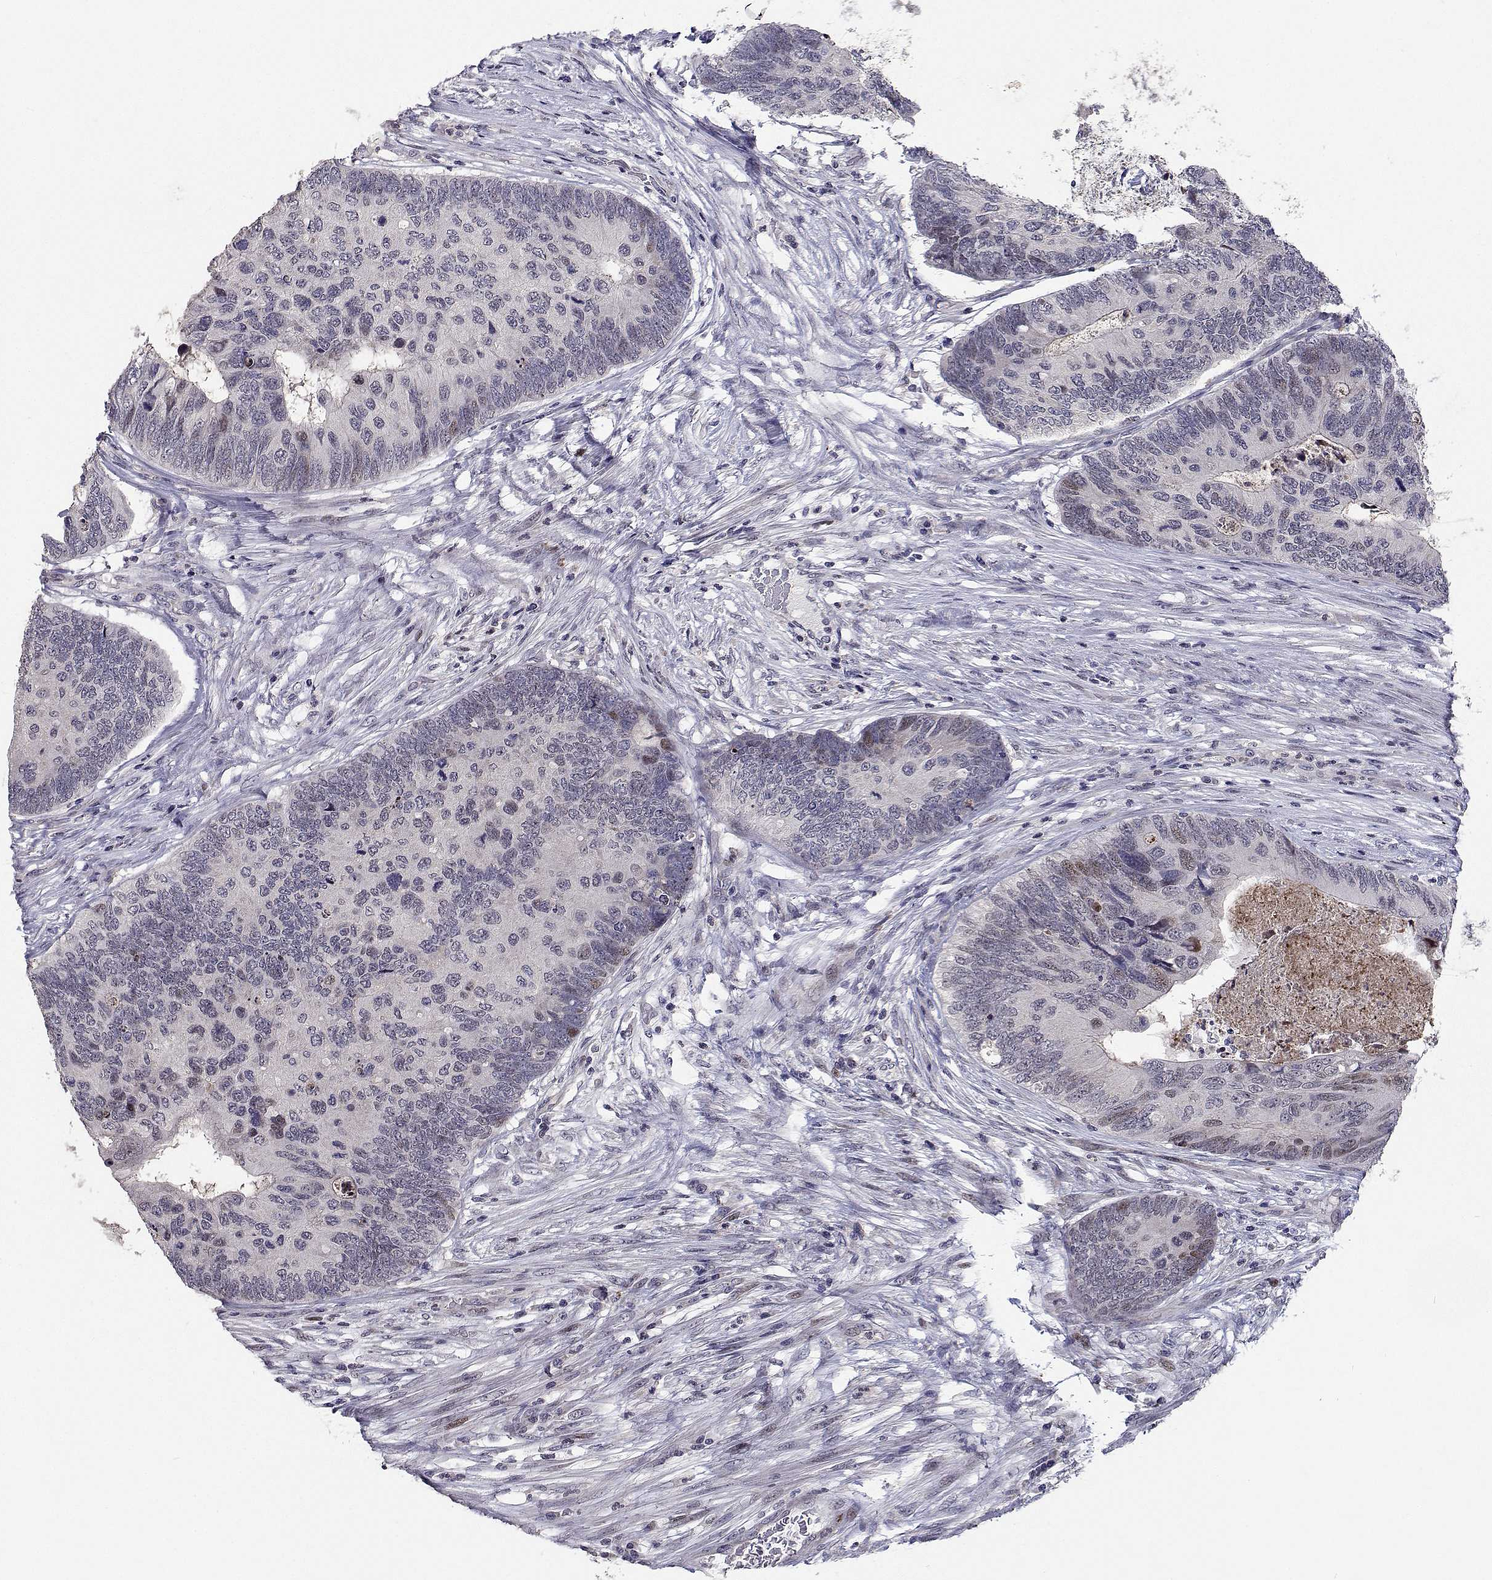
{"staining": {"intensity": "negative", "quantity": "none", "location": "none"}, "tissue": "colorectal cancer", "cell_type": "Tumor cells", "image_type": "cancer", "snomed": [{"axis": "morphology", "description": "Adenocarcinoma, NOS"}, {"axis": "topography", "description": "Colon"}], "caption": "High magnification brightfield microscopy of colorectal cancer stained with DAB (brown) and counterstained with hematoxylin (blue): tumor cells show no significant positivity. Nuclei are stained in blue.", "gene": "RBPJL", "patient": {"sex": "female", "age": 67}}